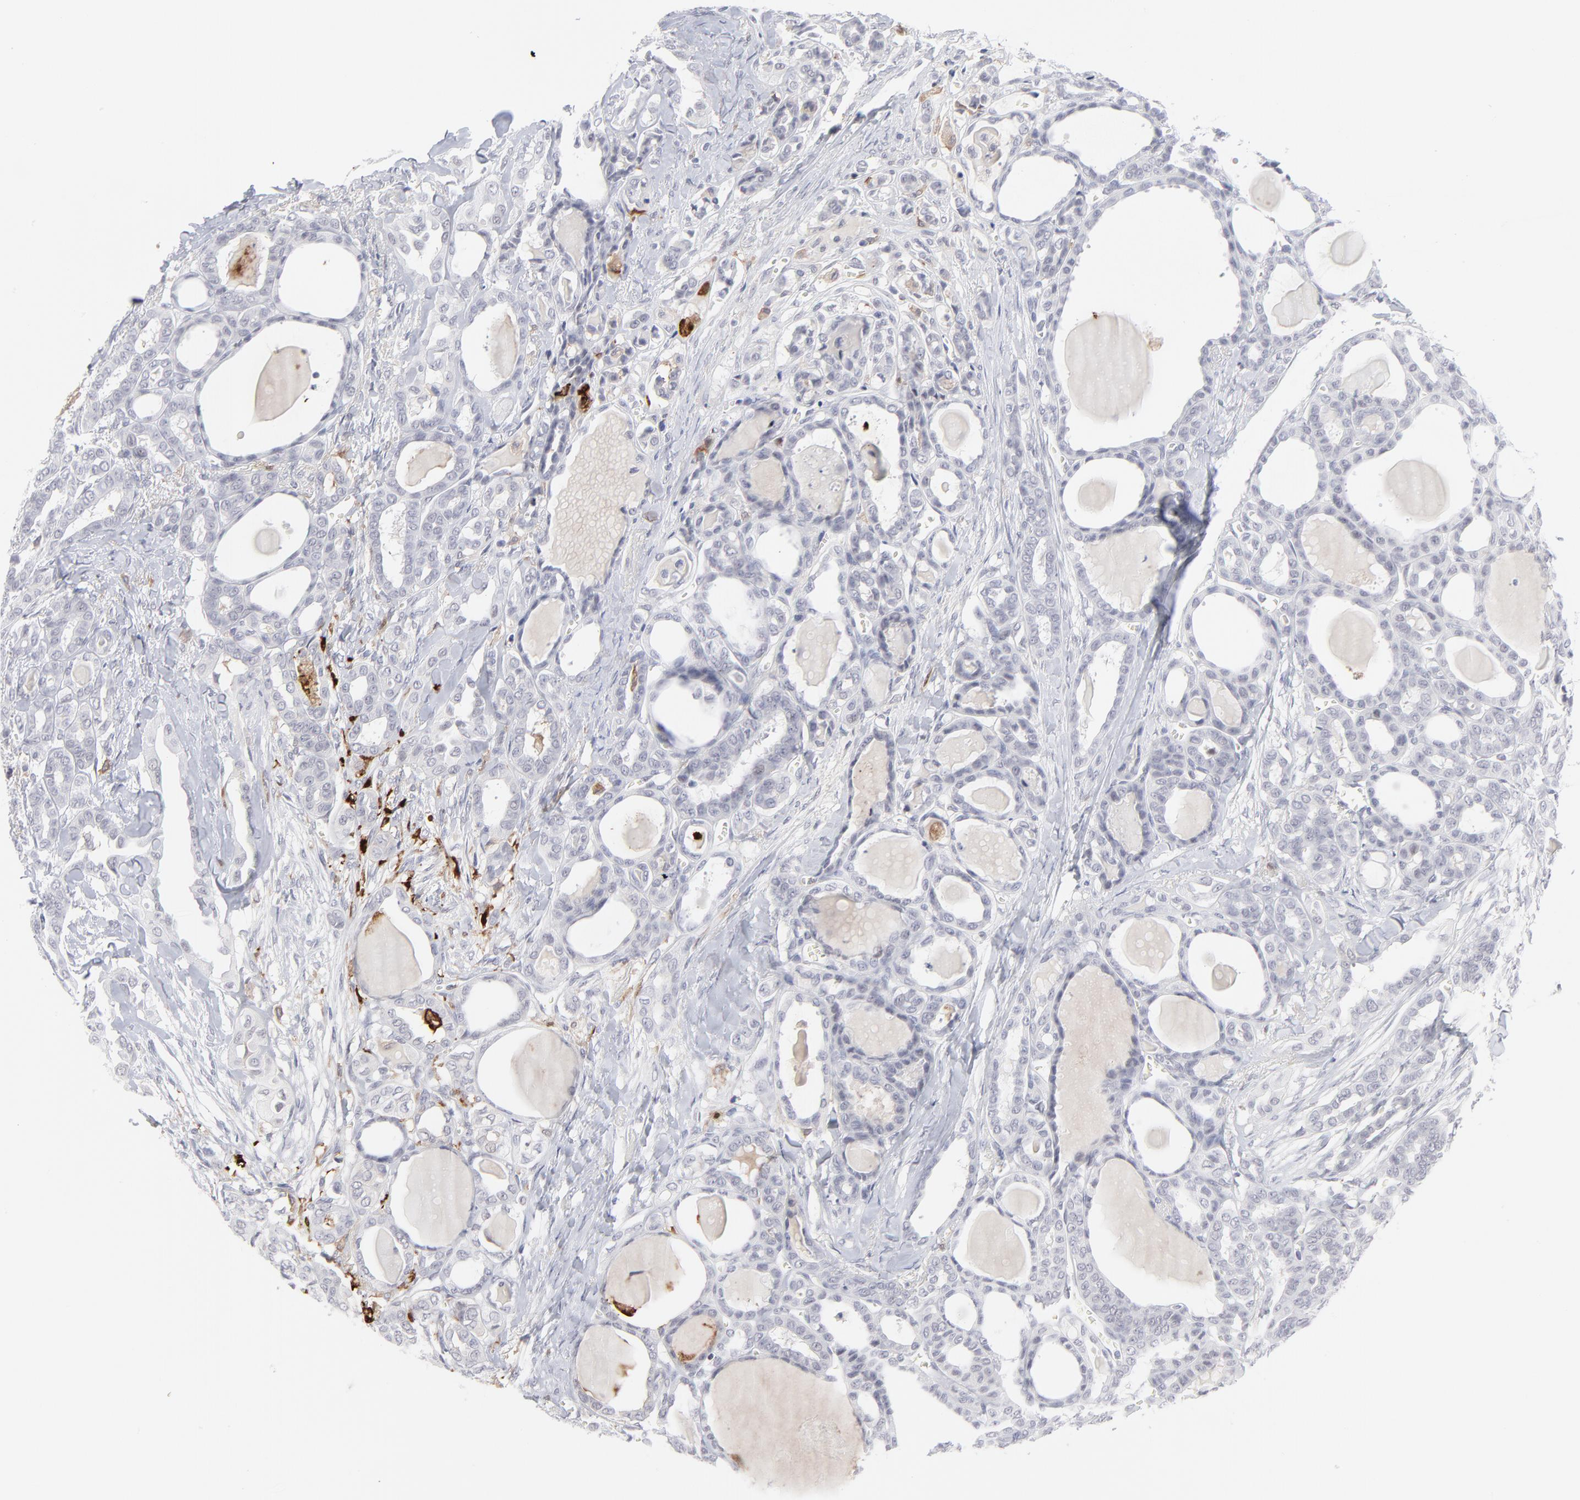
{"staining": {"intensity": "negative", "quantity": "none", "location": "none"}, "tissue": "thyroid cancer", "cell_type": "Tumor cells", "image_type": "cancer", "snomed": [{"axis": "morphology", "description": "Carcinoma, NOS"}, {"axis": "topography", "description": "Thyroid gland"}], "caption": "Tumor cells show no significant protein staining in thyroid cancer.", "gene": "CCR2", "patient": {"sex": "female", "age": 91}}